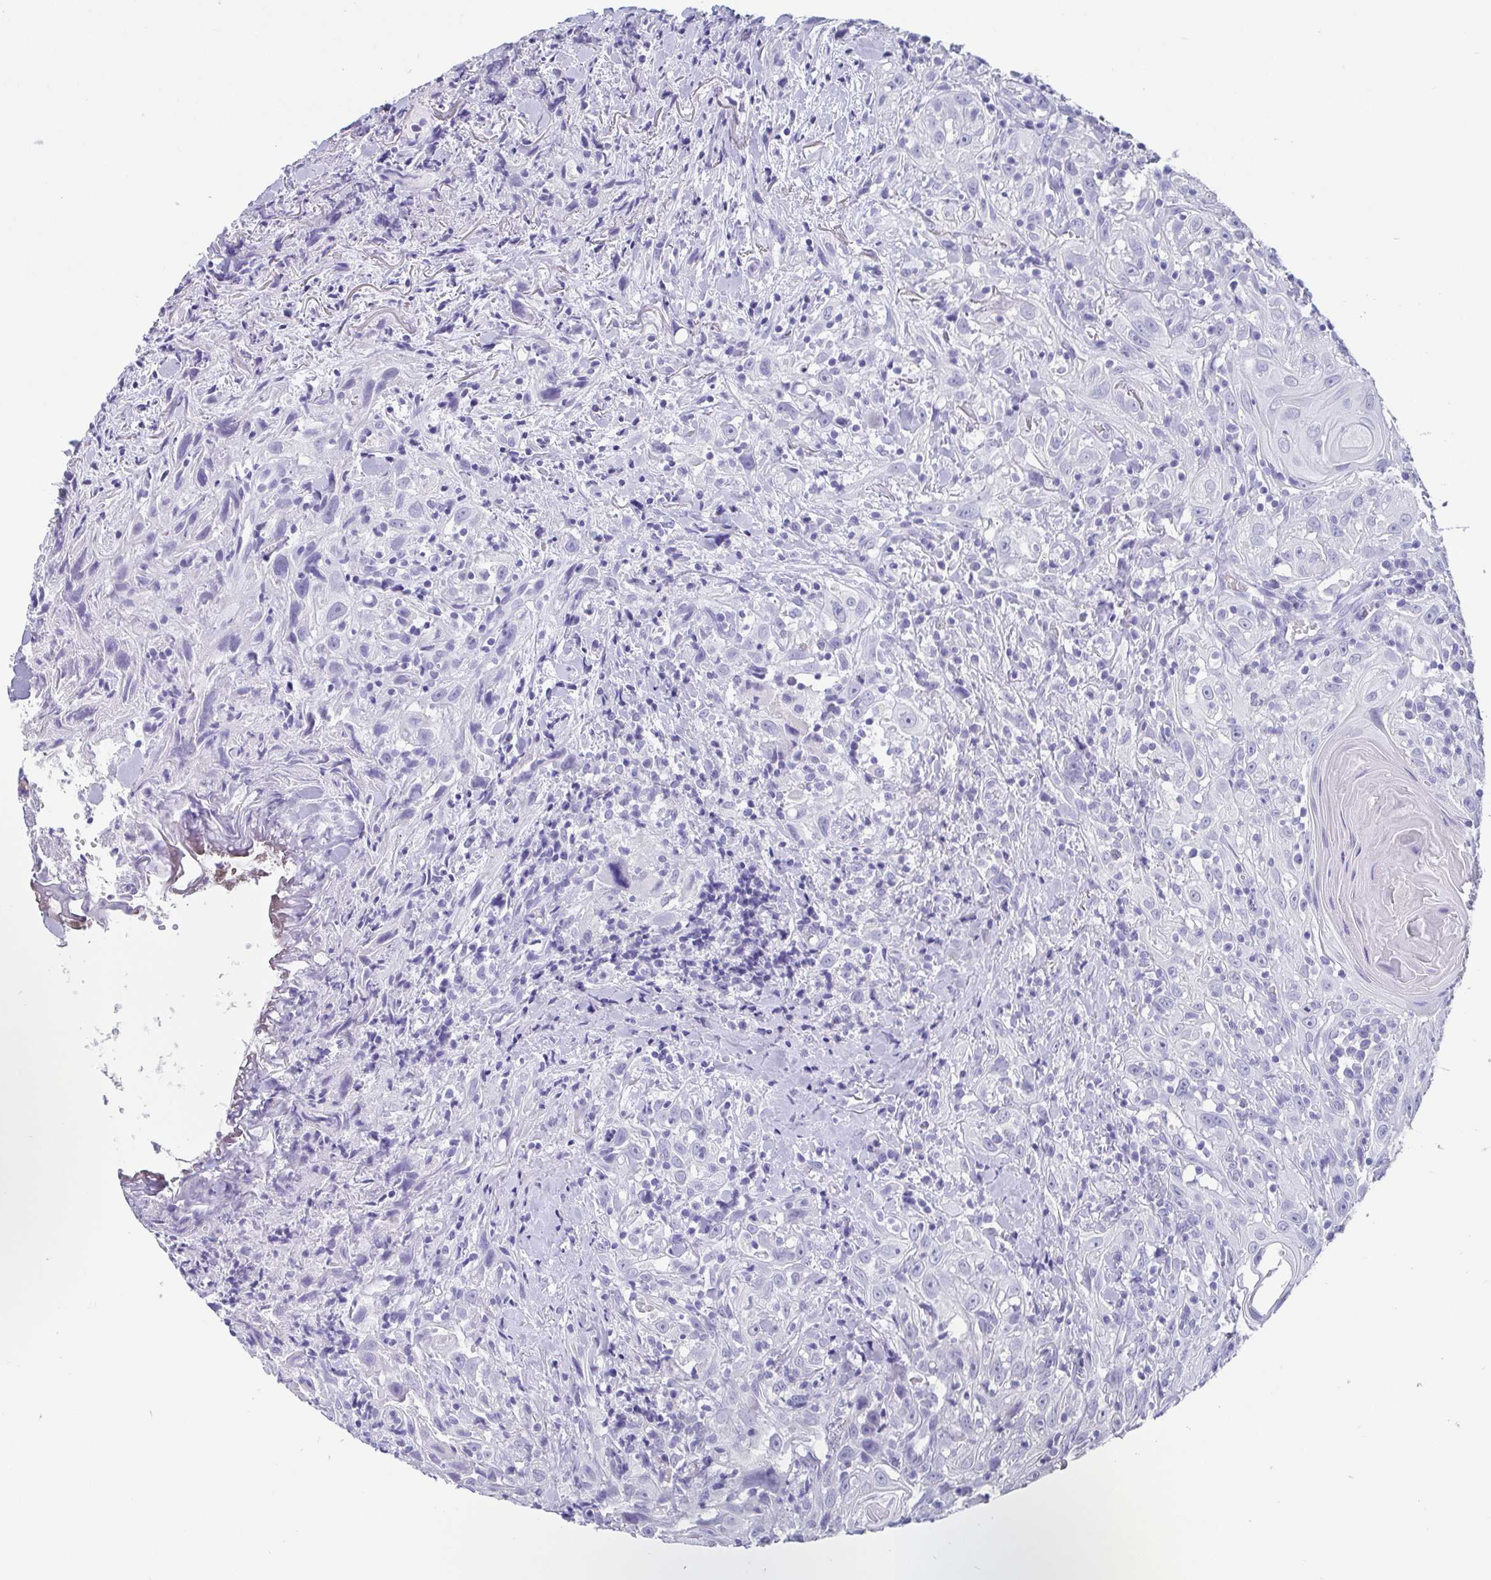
{"staining": {"intensity": "negative", "quantity": "none", "location": "none"}, "tissue": "head and neck cancer", "cell_type": "Tumor cells", "image_type": "cancer", "snomed": [{"axis": "morphology", "description": "Squamous cell carcinoma, NOS"}, {"axis": "topography", "description": "Head-Neck"}], "caption": "This micrograph is of squamous cell carcinoma (head and neck) stained with IHC to label a protein in brown with the nuclei are counter-stained blue. There is no staining in tumor cells.", "gene": "SCGN", "patient": {"sex": "female", "age": 95}}